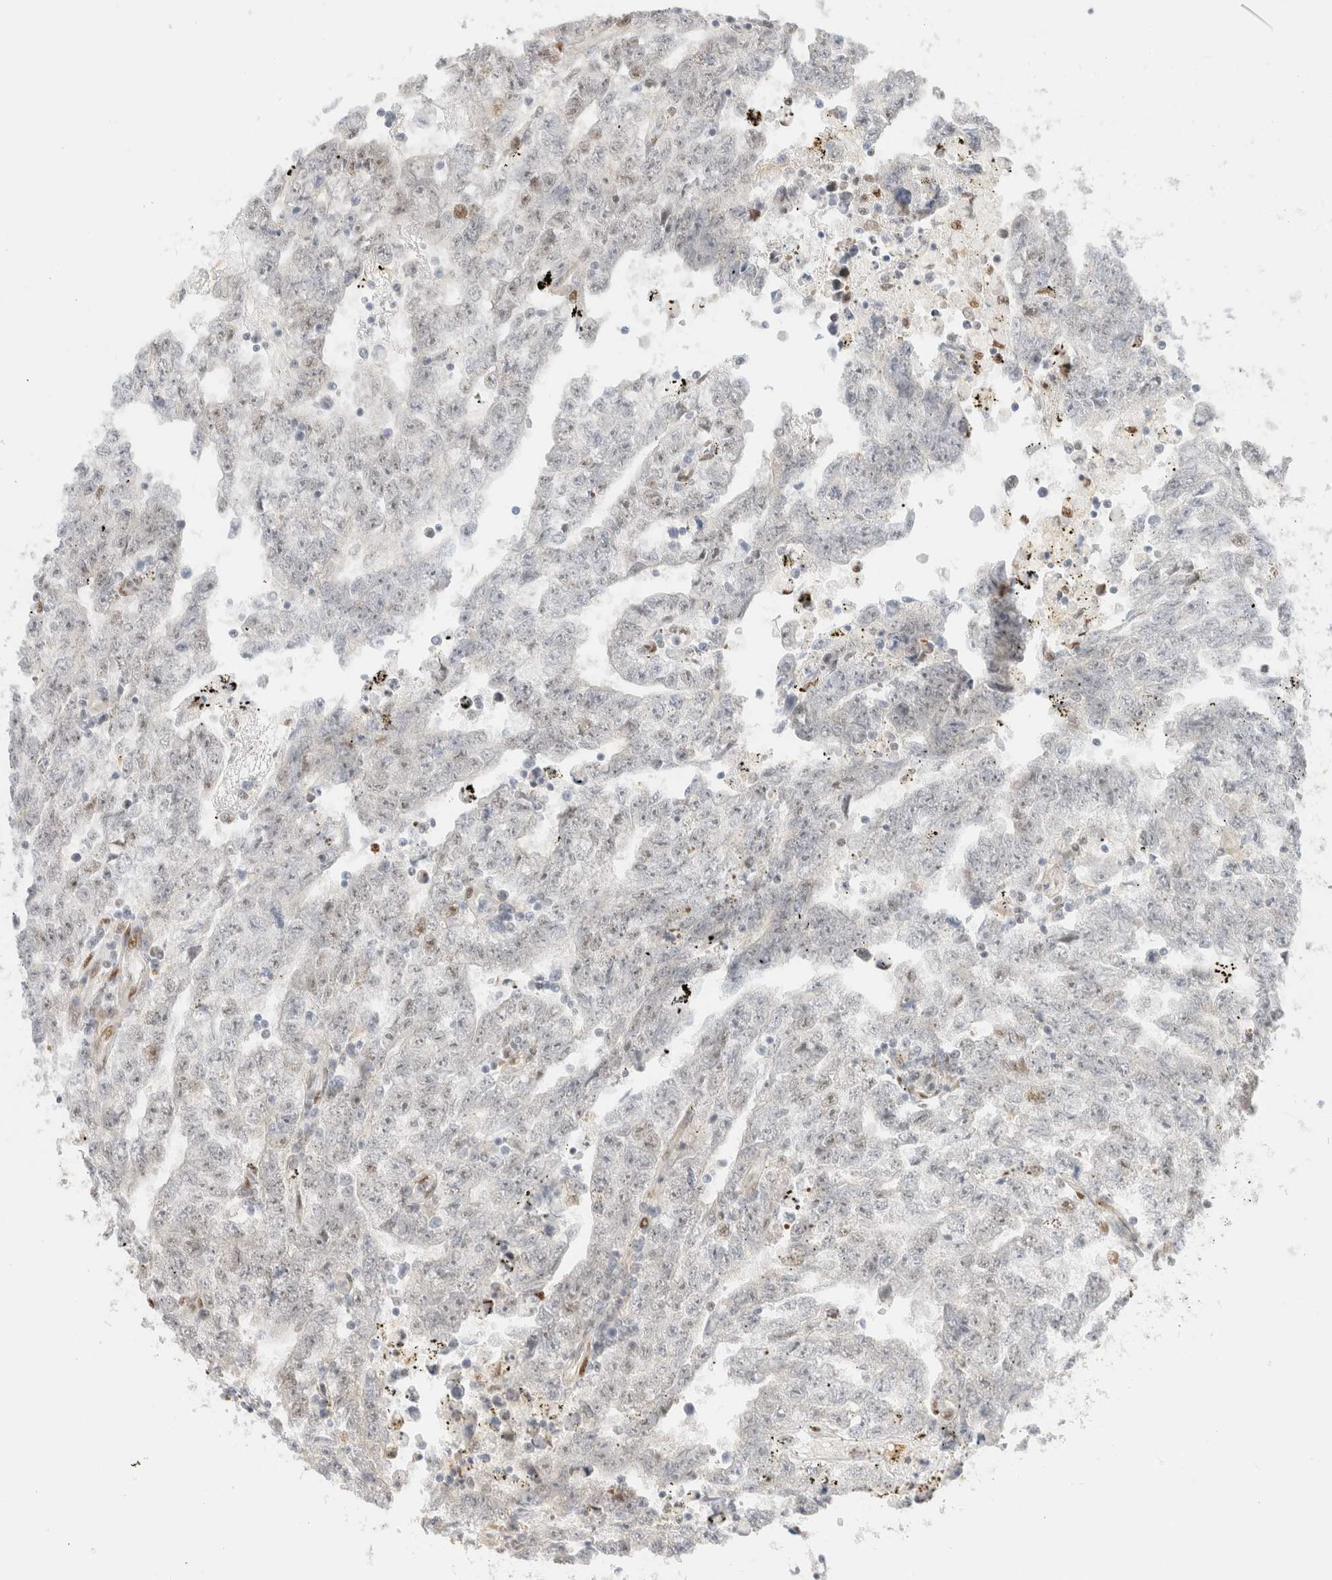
{"staining": {"intensity": "negative", "quantity": "none", "location": "none"}, "tissue": "testis cancer", "cell_type": "Tumor cells", "image_type": "cancer", "snomed": [{"axis": "morphology", "description": "Carcinoma, Embryonal, NOS"}, {"axis": "topography", "description": "Testis"}], "caption": "This is an IHC photomicrograph of human testis cancer. There is no expression in tumor cells.", "gene": "ARID5A", "patient": {"sex": "male", "age": 25}}